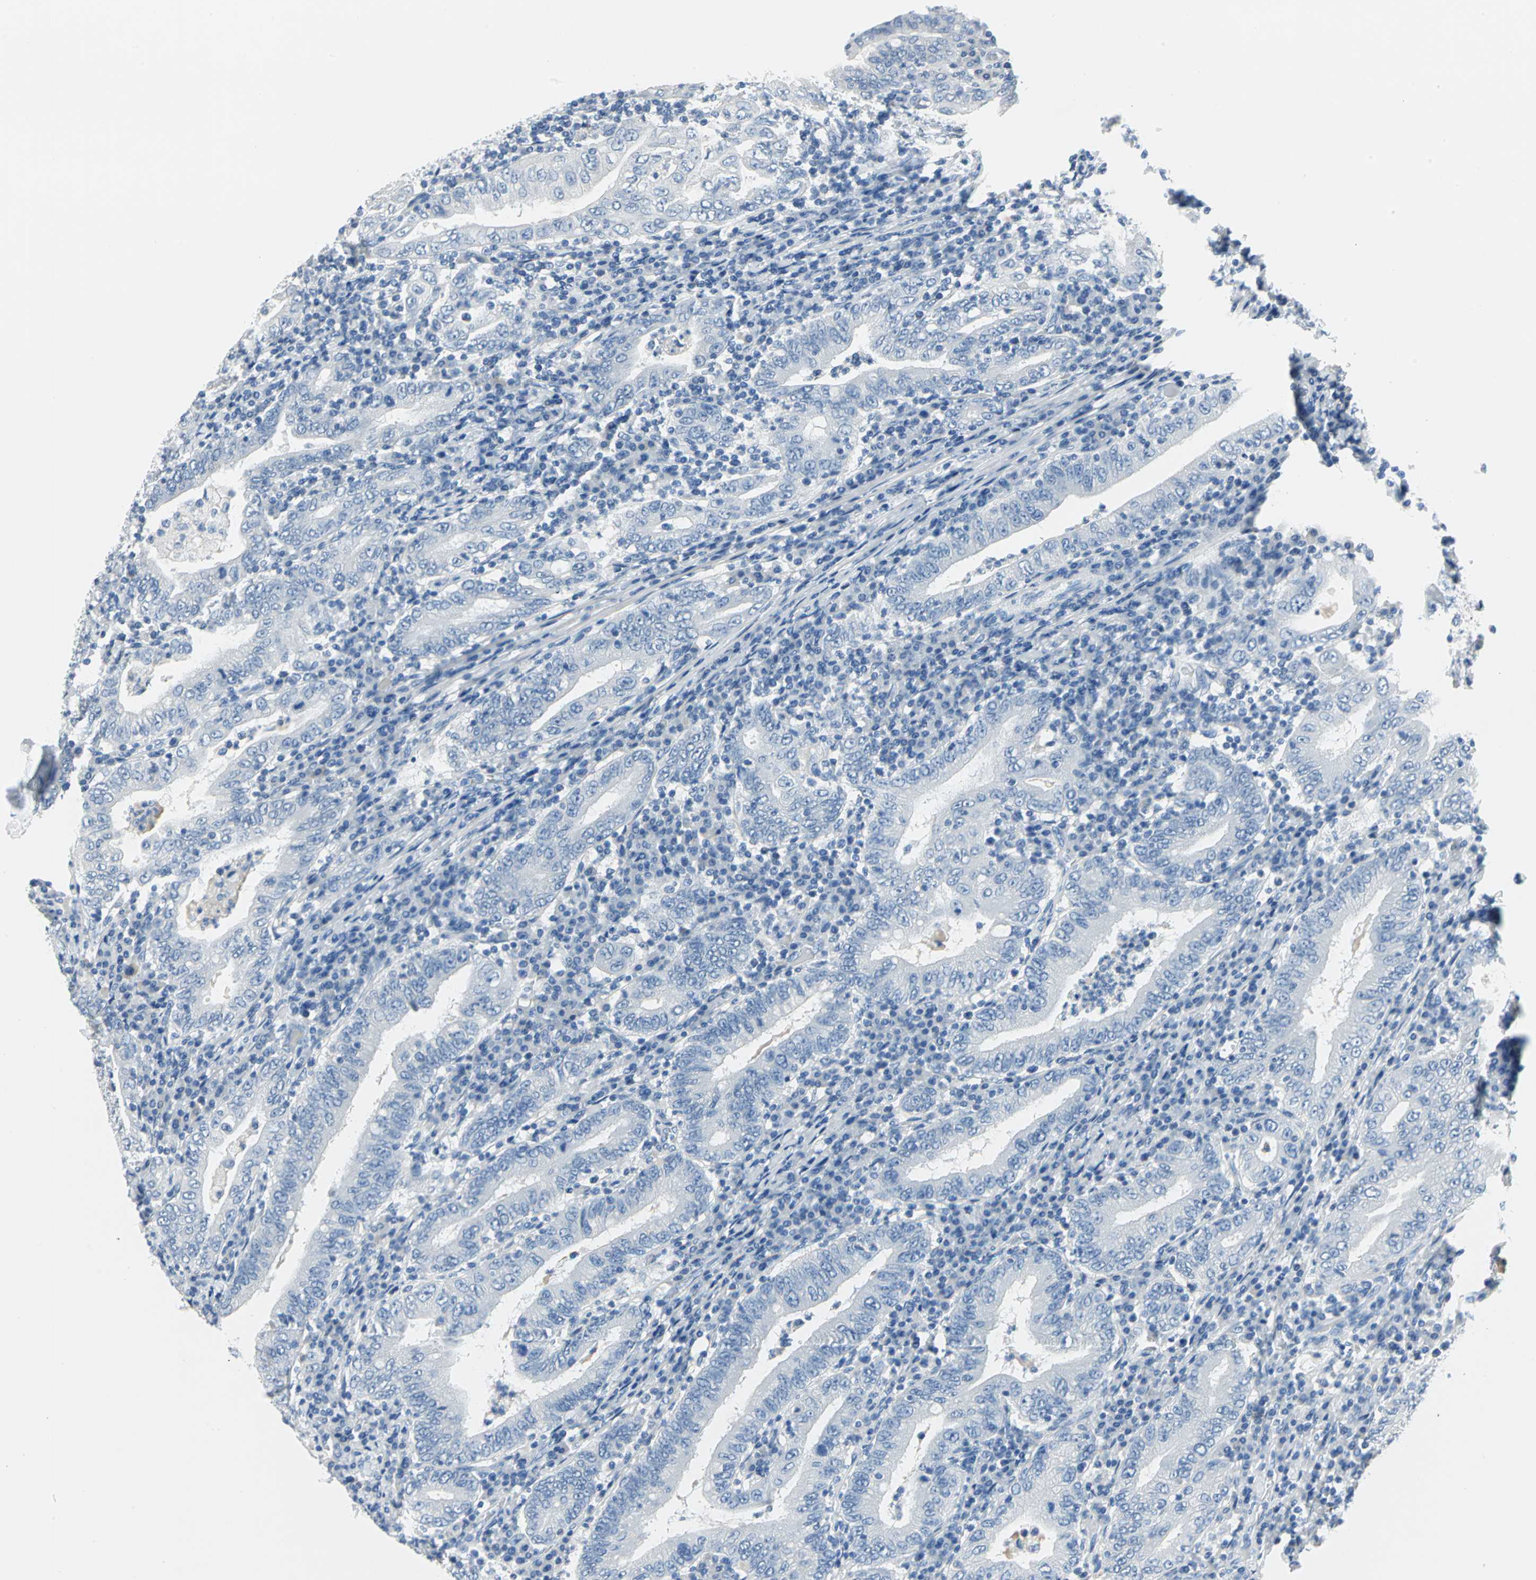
{"staining": {"intensity": "negative", "quantity": "none", "location": "none"}, "tissue": "stomach cancer", "cell_type": "Tumor cells", "image_type": "cancer", "snomed": [{"axis": "morphology", "description": "Normal tissue, NOS"}, {"axis": "morphology", "description": "Adenocarcinoma, NOS"}, {"axis": "topography", "description": "Esophagus"}, {"axis": "topography", "description": "Stomach, upper"}, {"axis": "topography", "description": "Peripheral nerve tissue"}], "caption": "The image displays no significant expression in tumor cells of stomach cancer (adenocarcinoma).", "gene": "PKLR", "patient": {"sex": "male", "age": 62}}